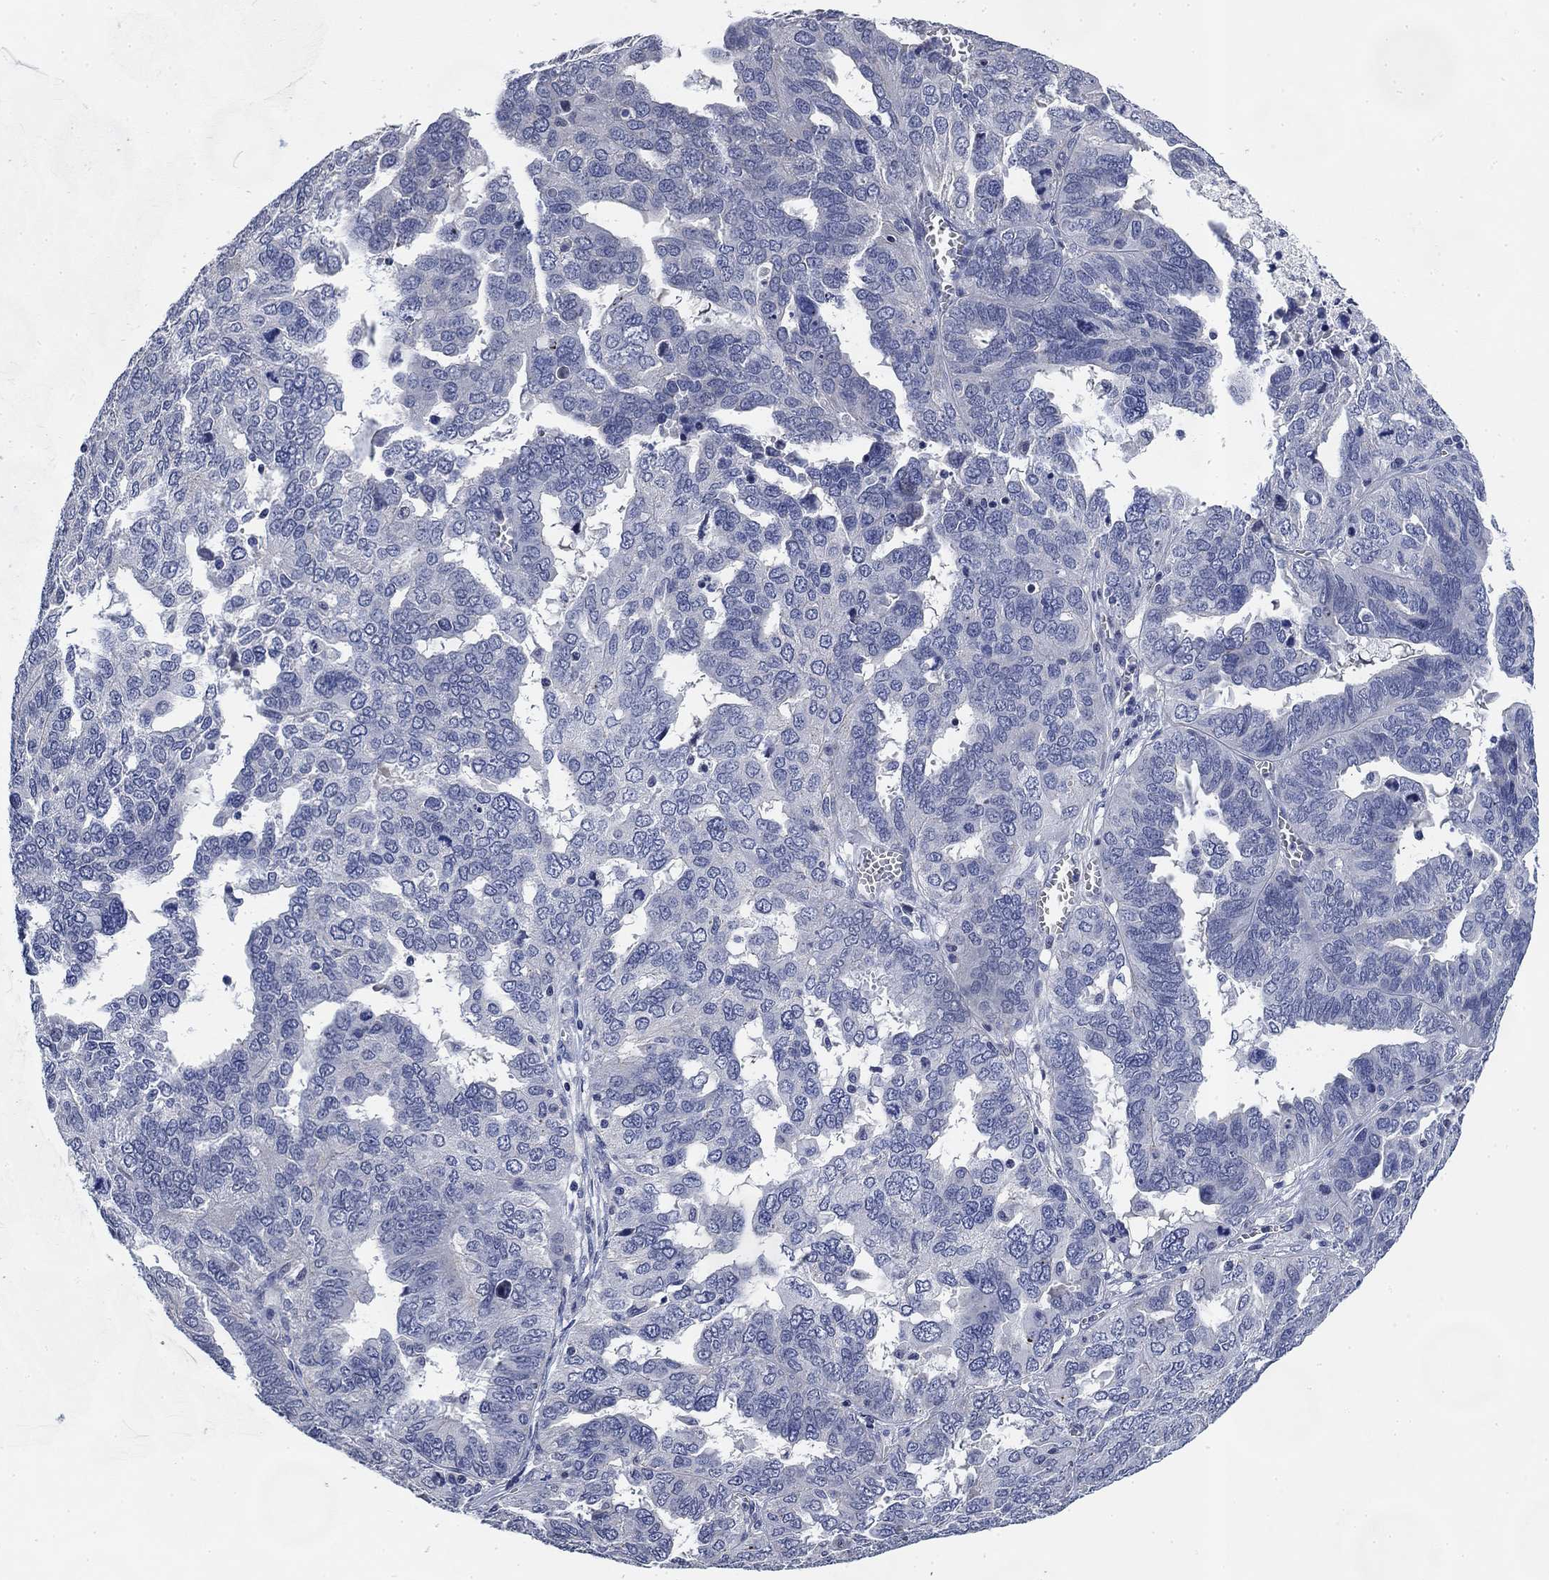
{"staining": {"intensity": "negative", "quantity": "none", "location": "none"}, "tissue": "ovarian cancer", "cell_type": "Tumor cells", "image_type": "cancer", "snomed": [{"axis": "morphology", "description": "Carcinoma, endometroid"}, {"axis": "topography", "description": "Soft tissue"}, {"axis": "topography", "description": "Ovary"}], "caption": "IHC of endometroid carcinoma (ovarian) demonstrates no expression in tumor cells.", "gene": "DAZL", "patient": {"sex": "female", "age": 52}}